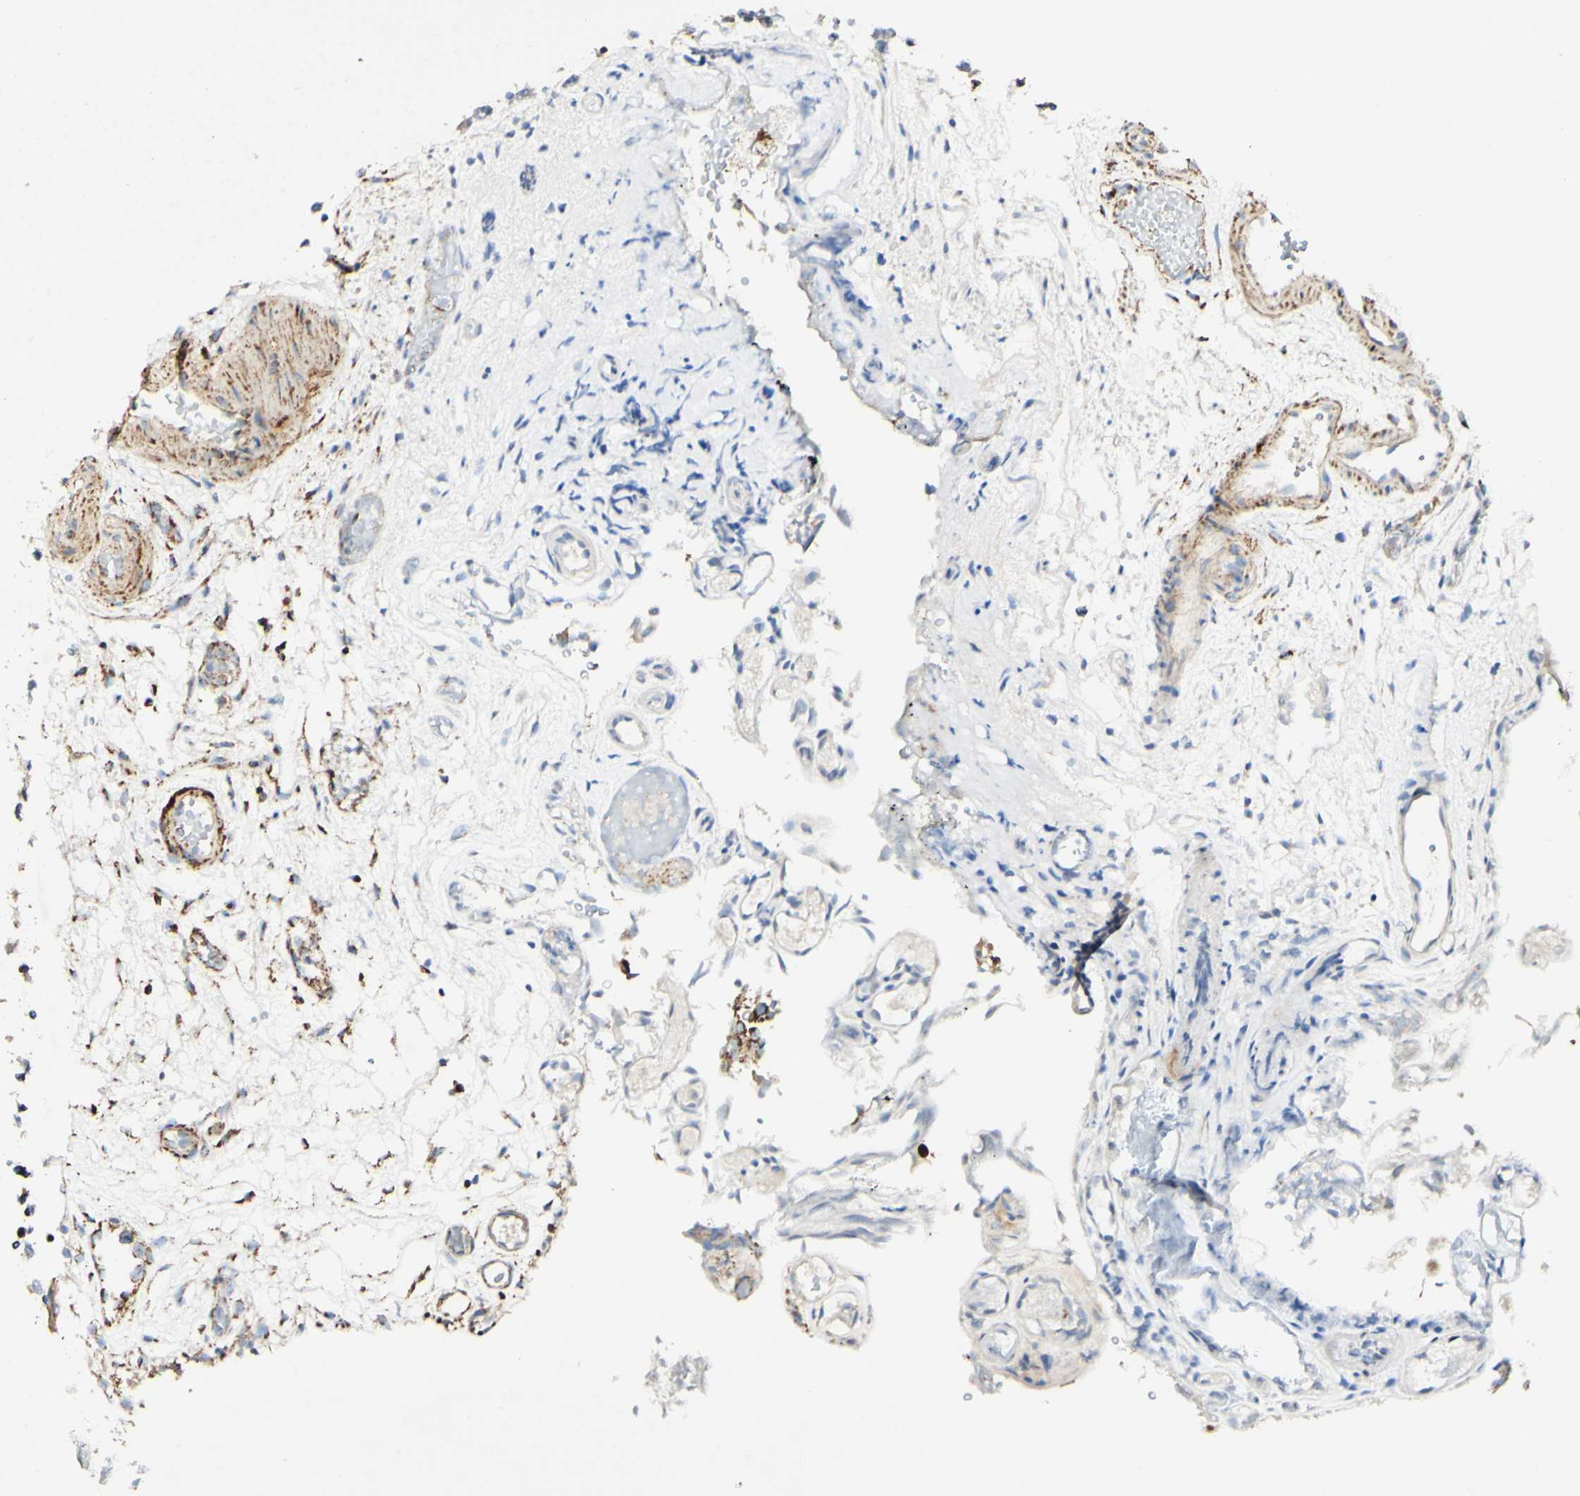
{"staining": {"intensity": "weak", "quantity": "25%-75%", "location": "cytoplasmic/membranous"}, "tissue": "urothelial cancer", "cell_type": "Tumor cells", "image_type": "cancer", "snomed": [{"axis": "morphology", "description": "Urothelial carcinoma, Low grade"}, {"axis": "topography", "description": "Urinary bladder"}], "caption": "Protein expression by IHC exhibits weak cytoplasmic/membranous positivity in approximately 25%-75% of tumor cells in urothelial cancer.", "gene": "OXCT1", "patient": {"sex": "male", "age": 78}}